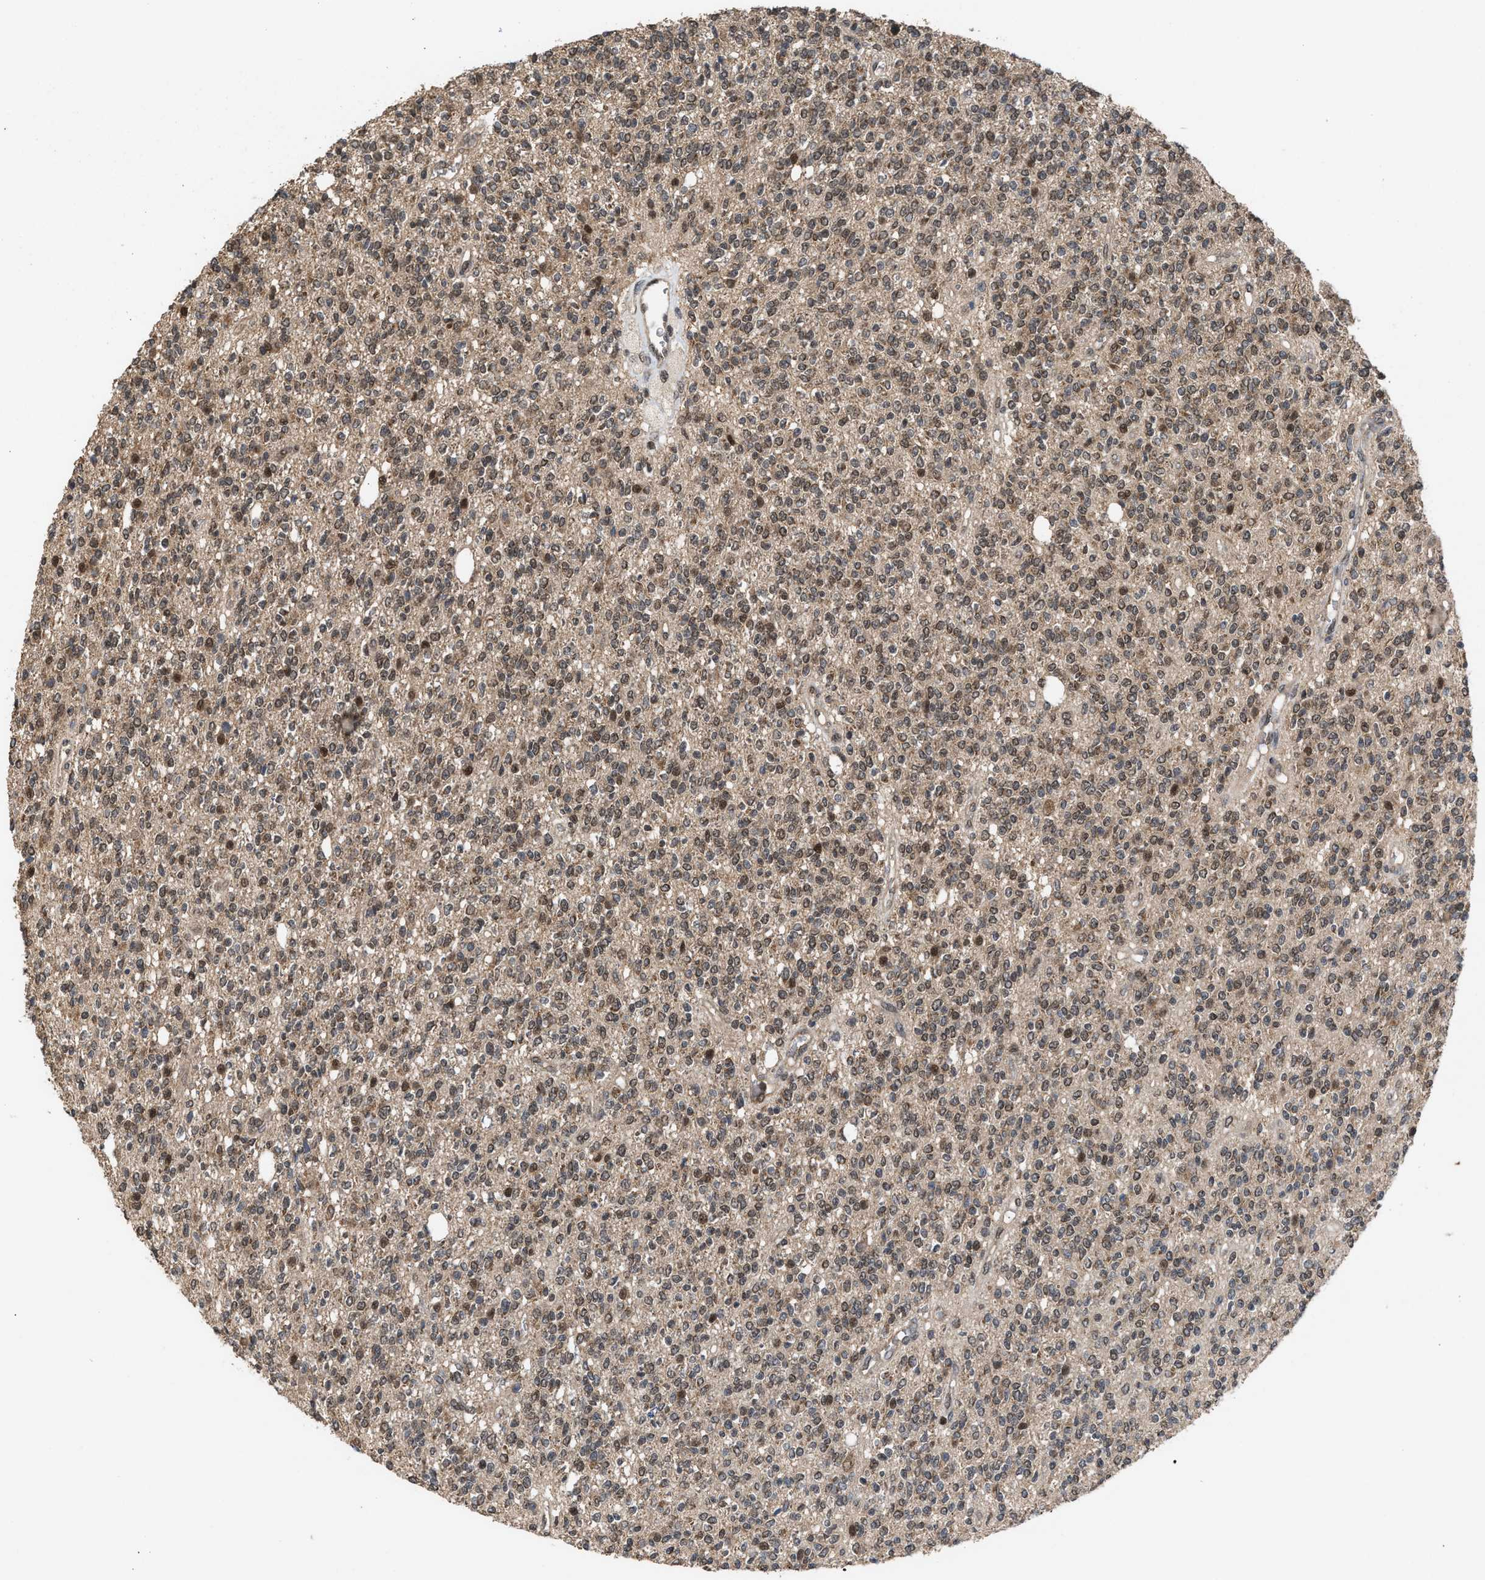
{"staining": {"intensity": "weak", "quantity": ">75%", "location": "cytoplasmic/membranous,nuclear"}, "tissue": "glioma", "cell_type": "Tumor cells", "image_type": "cancer", "snomed": [{"axis": "morphology", "description": "Glioma, malignant, High grade"}, {"axis": "topography", "description": "Brain"}], "caption": "This histopathology image demonstrates high-grade glioma (malignant) stained with IHC to label a protein in brown. The cytoplasmic/membranous and nuclear of tumor cells show weak positivity for the protein. Nuclei are counter-stained blue.", "gene": "C9orf78", "patient": {"sex": "male", "age": 34}}